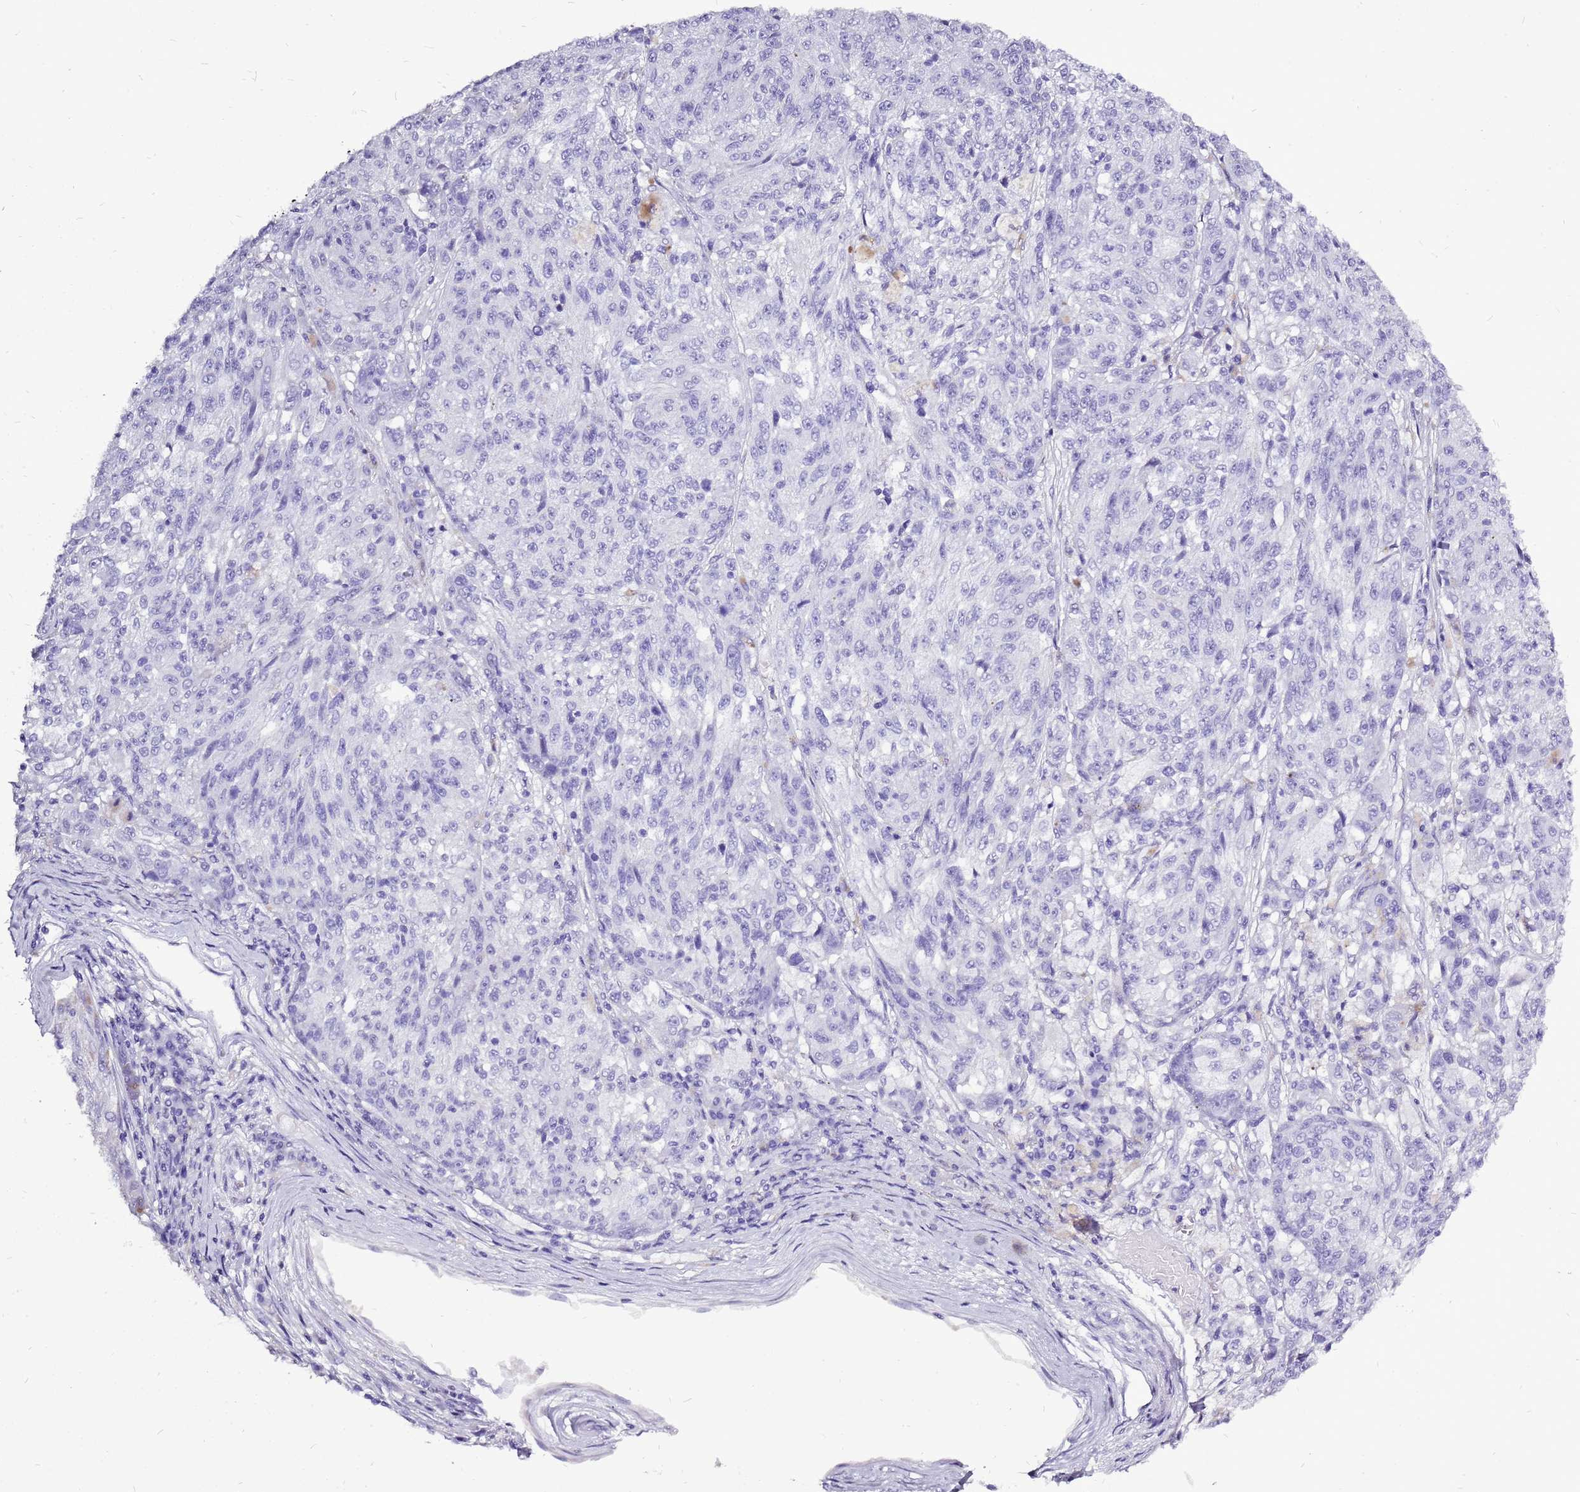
{"staining": {"intensity": "negative", "quantity": "none", "location": "none"}, "tissue": "melanoma", "cell_type": "Tumor cells", "image_type": "cancer", "snomed": [{"axis": "morphology", "description": "Malignant melanoma, NOS"}, {"axis": "topography", "description": "Skin"}], "caption": "An image of melanoma stained for a protein reveals no brown staining in tumor cells.", "gene": "ACSS3", "patient": {"sex": "male", "age": 53}}